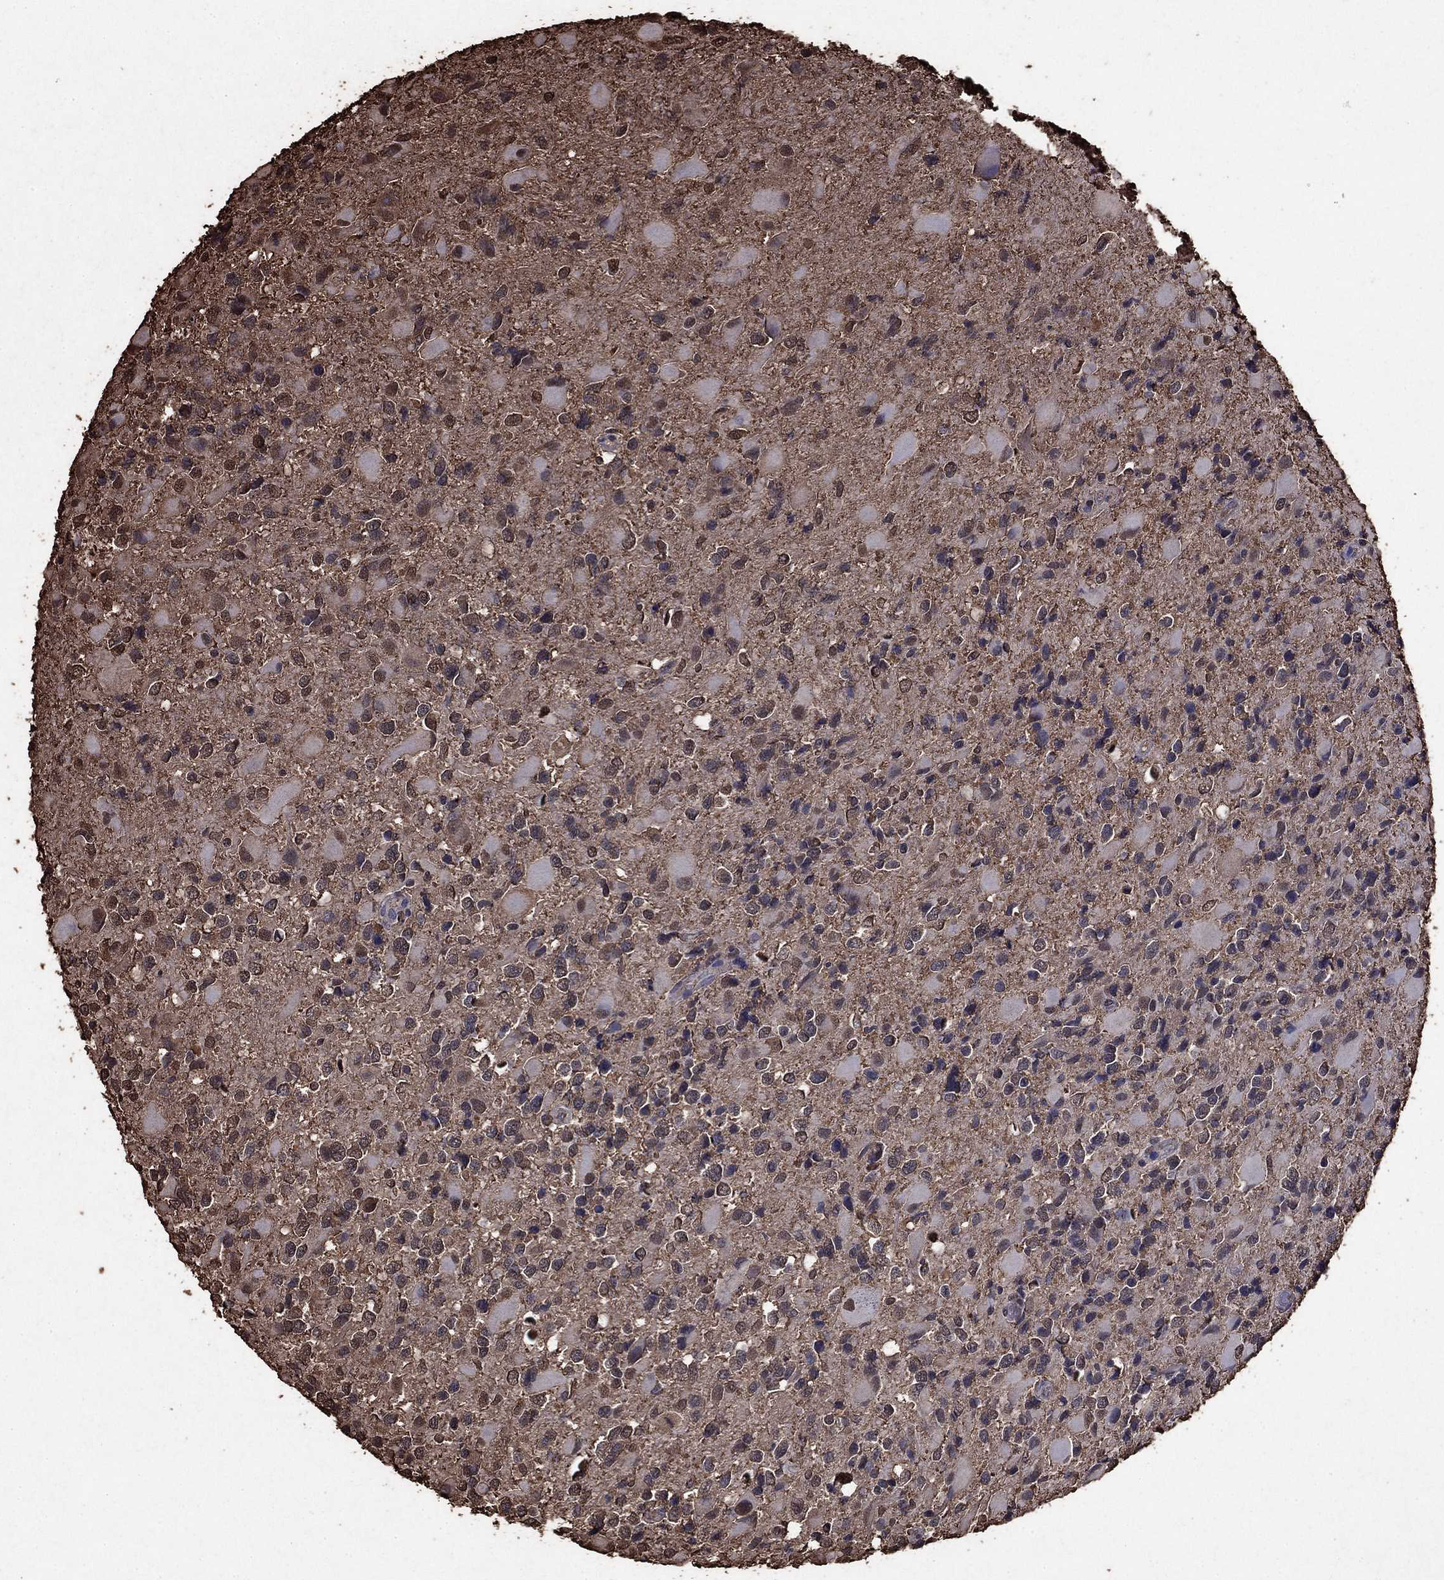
{"staining": {"intensity": "moderate", "quantity": "<25%", "location": "cytoplasmic/membranous"}, "tissue": "glioma", "cell_type": "Tumor cells", "image_type": "cancer", "snomed": [{"axis": "morphology", "description": "Glioma, malignant, Low grade"}, {"axis": "topography", "description": "Brain"}], "caption": "There is low levels of moderate cytoplasmic/membranous staining in tumor cells of glioma, as demonstrated by immunohistochemical staining (brown color).", "gene": "GAPDH", "patient": {"sex": "female", "age": 32}}